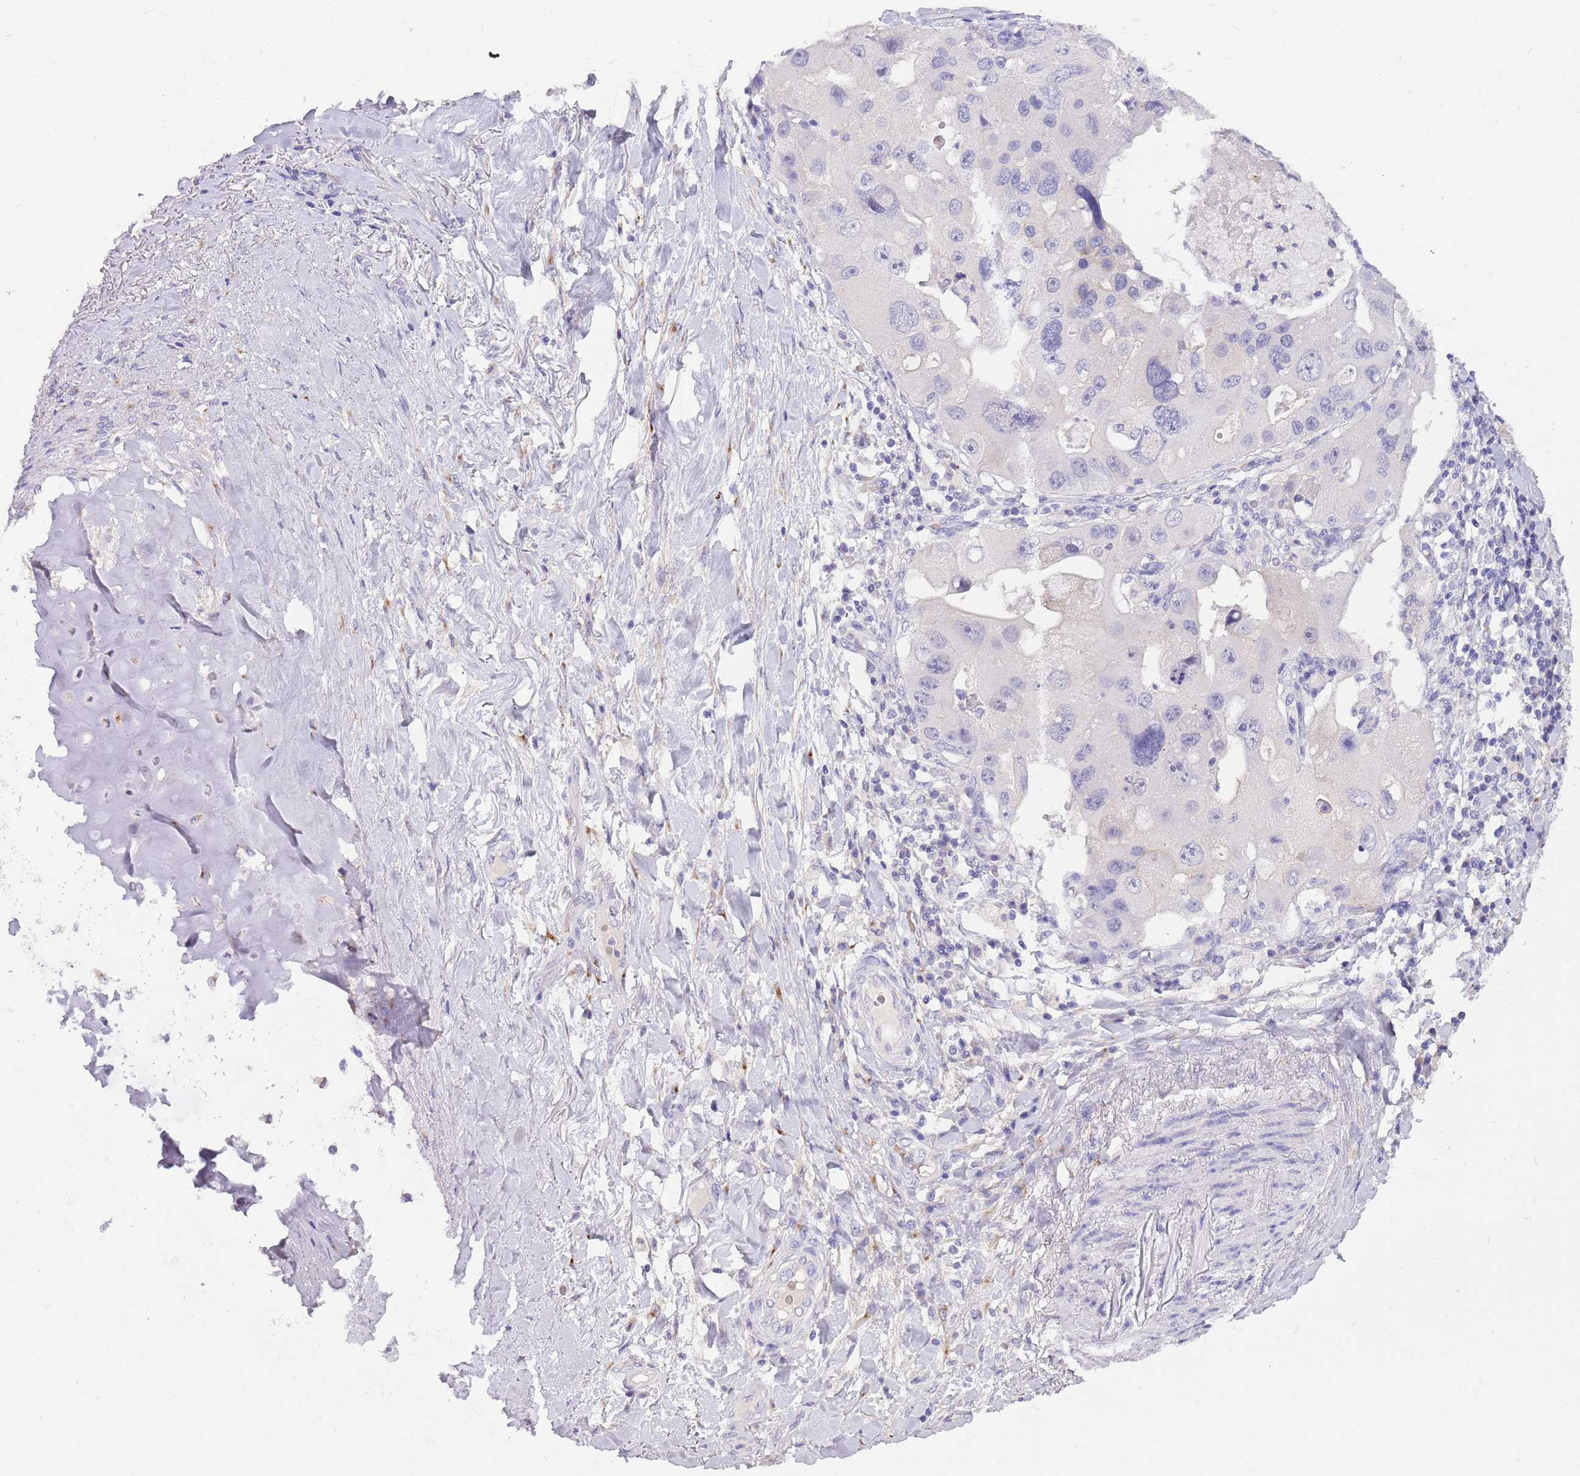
{"staining": {"intensity": "negative", "quantity": "none", "location": "none"}, "tissue": "lung cancer", "cell_type": "Tumor cells", "image_type": "cancer", "snomed": [{"axis": "morphology", "description": "Adenocarcinoma, NOS"}, {"axis": "topography", "description": "Lung"}], "caption": "The micrograph reveals no significant positivity in tumor cells of adenocarcinoma (lung).", "gene": "CFAP73", "patient": {"sex": "female", "age": 54}}